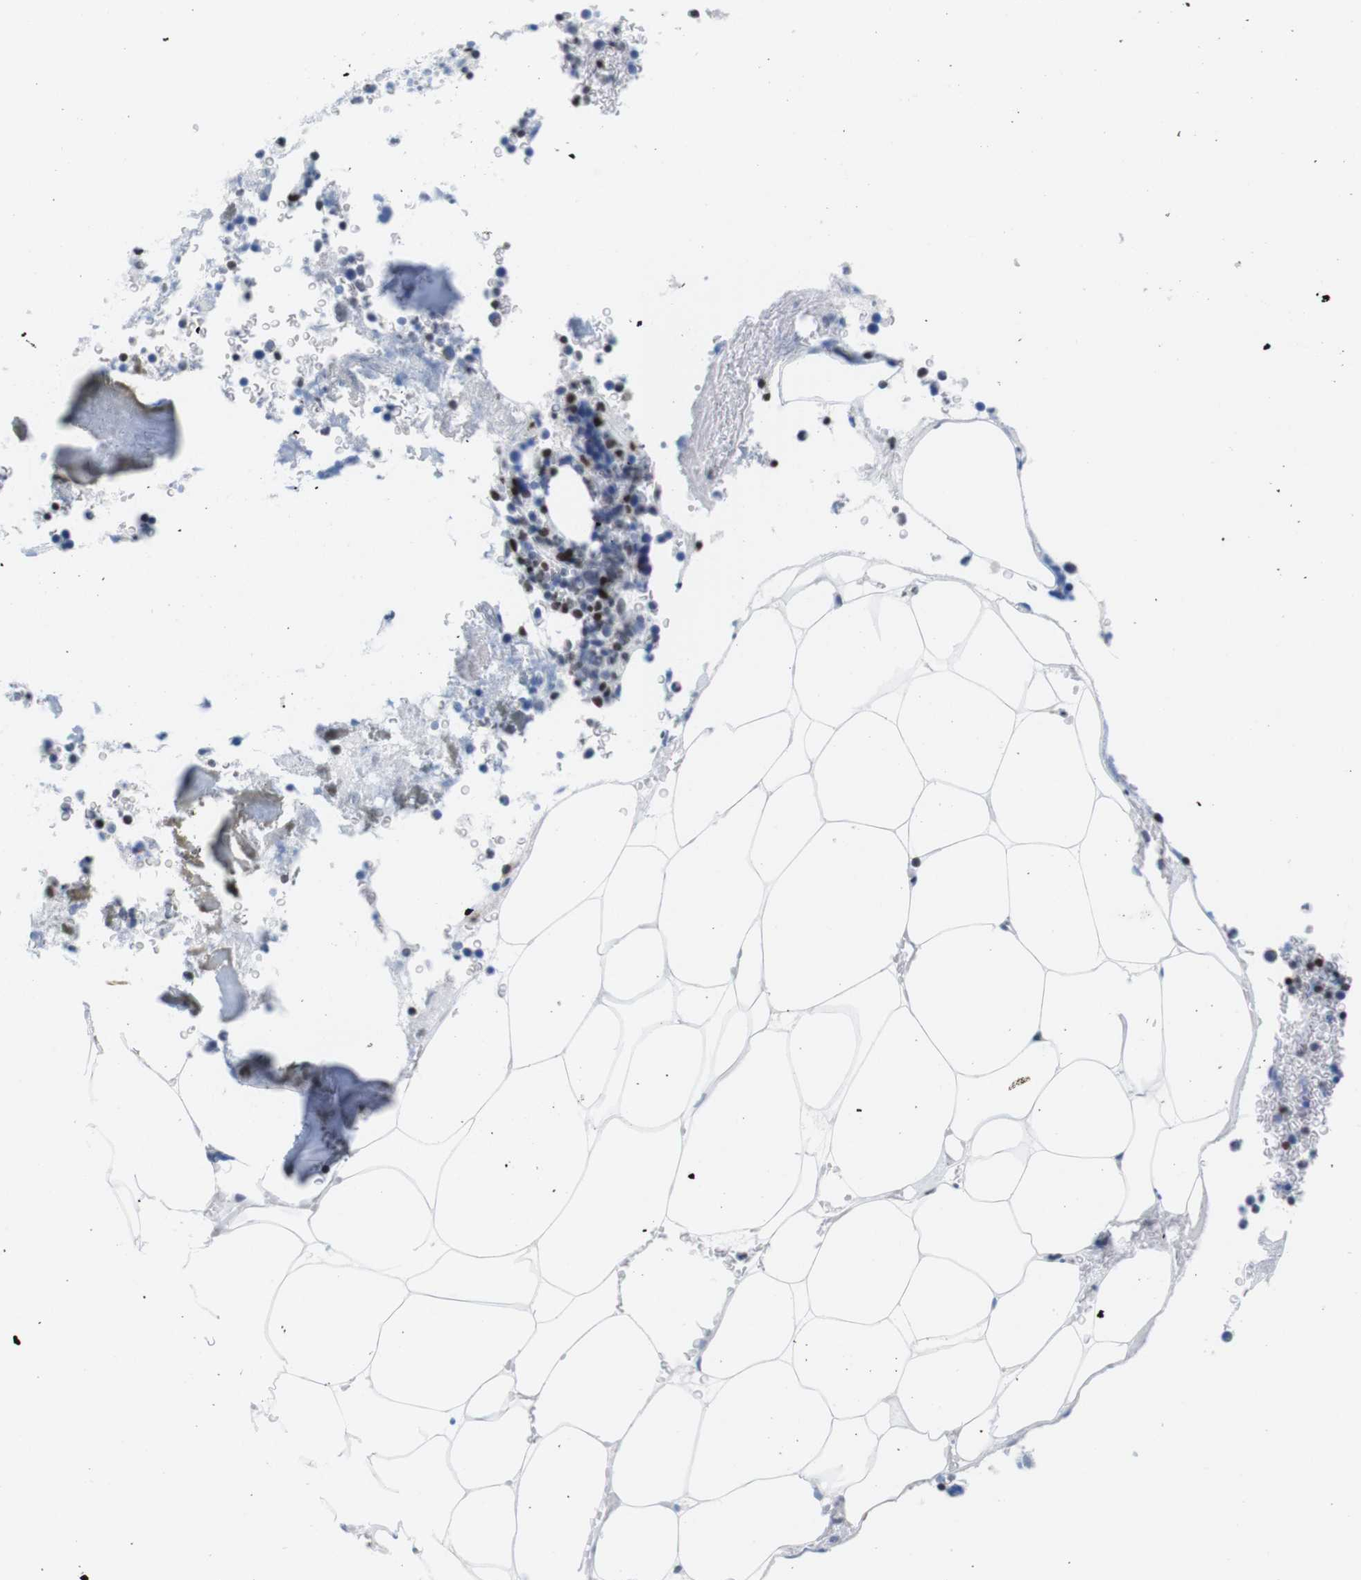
{"staining": {"intensity": "moderate", "quantity": "25%-75%", "location": "nuclear"}, "tissue": "bone marrow", "cell_type": "Hematopoietic cells", "image_type": "normal", "snomed": [{"axis": "morphology", "description": "Normal tissue, NOS"}, {"axis": "topography", "description": "Bone marrow"}], "caption": "A brown stain shows moderate nuclear expression of a protein in hematopoietic cells of benign bone marrow.", "gene": "IFI16", "patient": {"sex": "male"}}